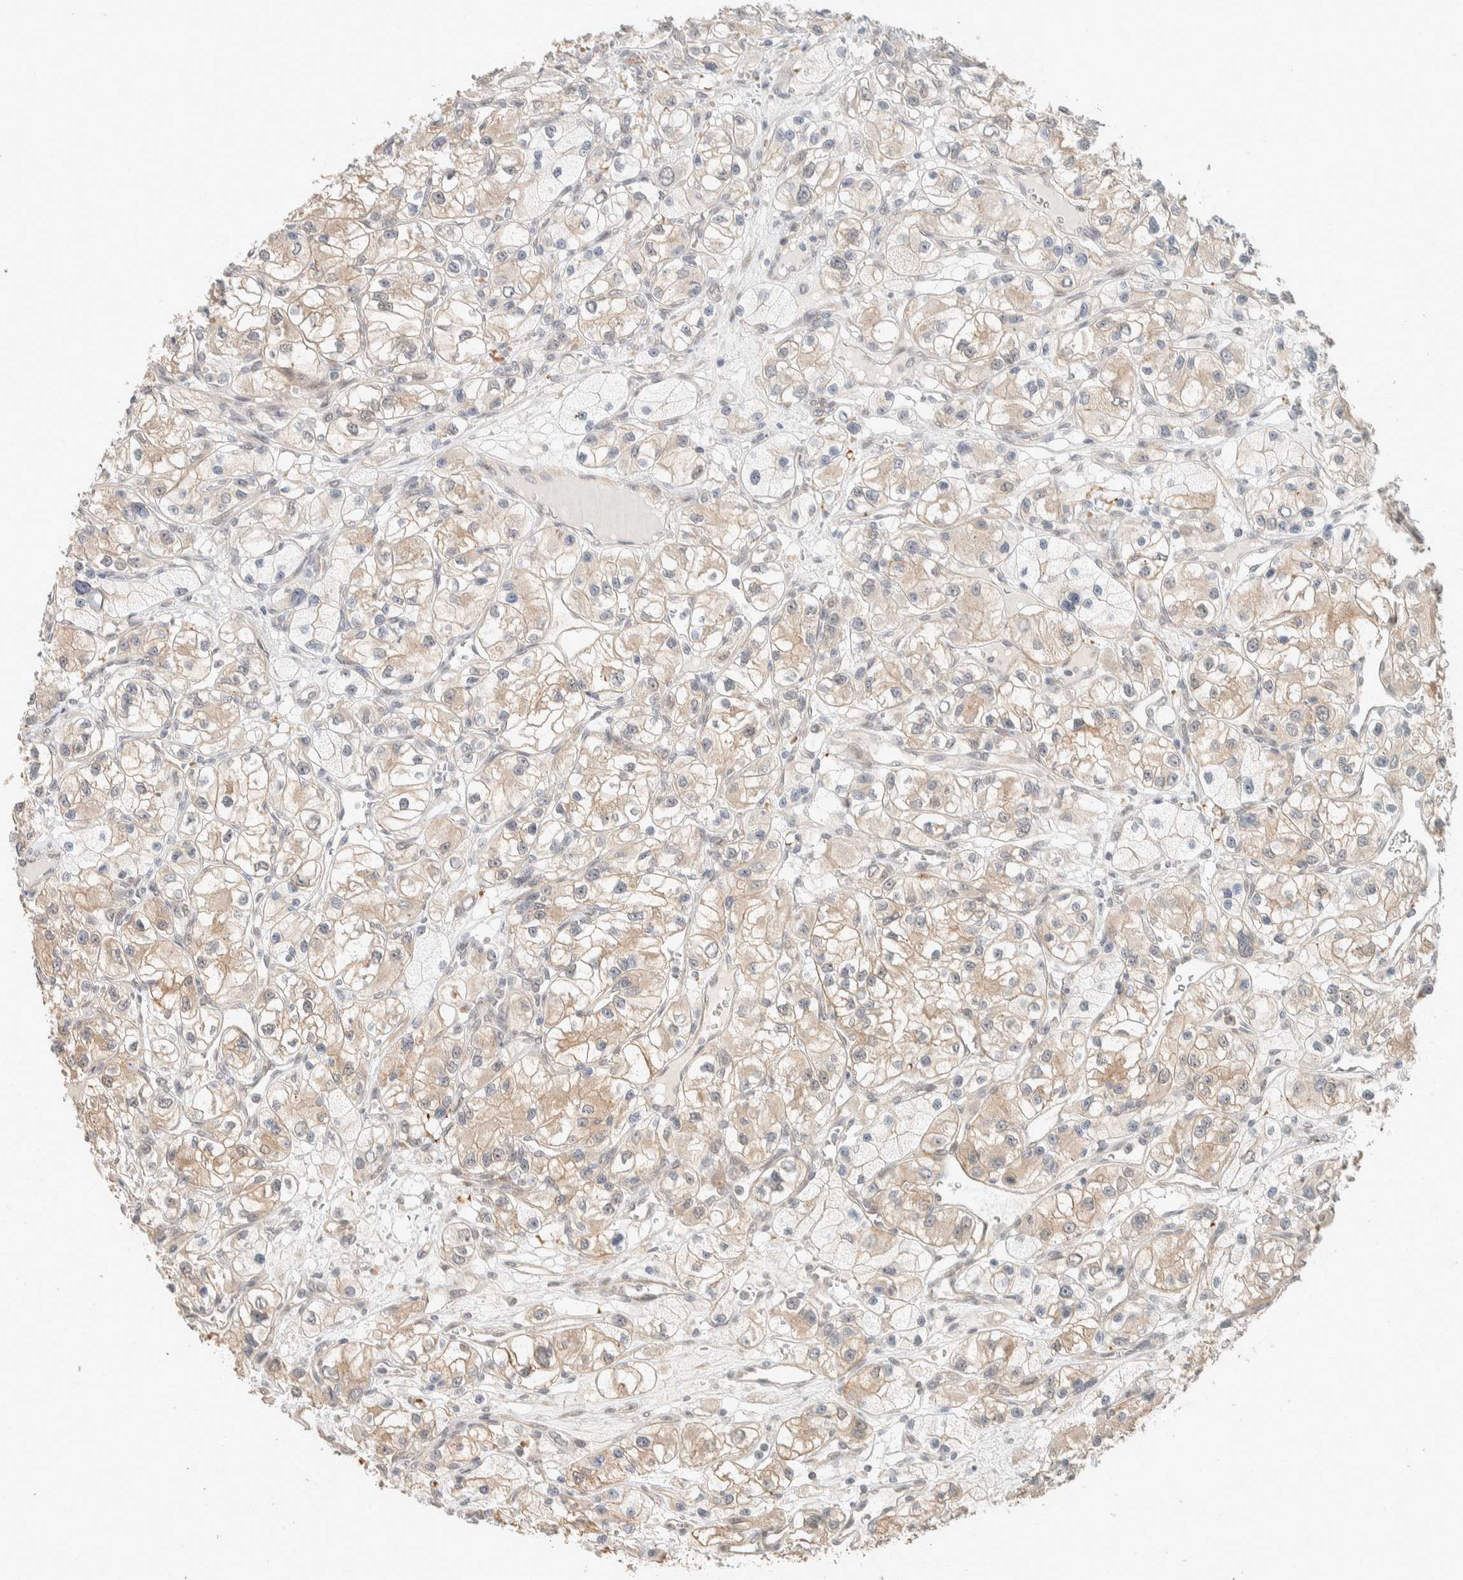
{"staining": {"intensity": "weak", "quantity": ">75%", "location": "cytoplasmic/membranous"}, "tissue": "renal cancer", "cell_type": "Tumor cells", "image_type": "cancer", "snomed": [{"axis": "morphology", "description": "Adenocarcinoma, NOS"}, {"axis": "topography", "description": "Kidney"}], "caption": "Renal cancer (adenocarcinoma) was stained to show a protein in brown. There is low levels of weak cytoplasmic/membranous staining in approximately >75% of tumor cells.", "gene": "ZBTB2", "patient": {"sex": "female", "age": 57}}